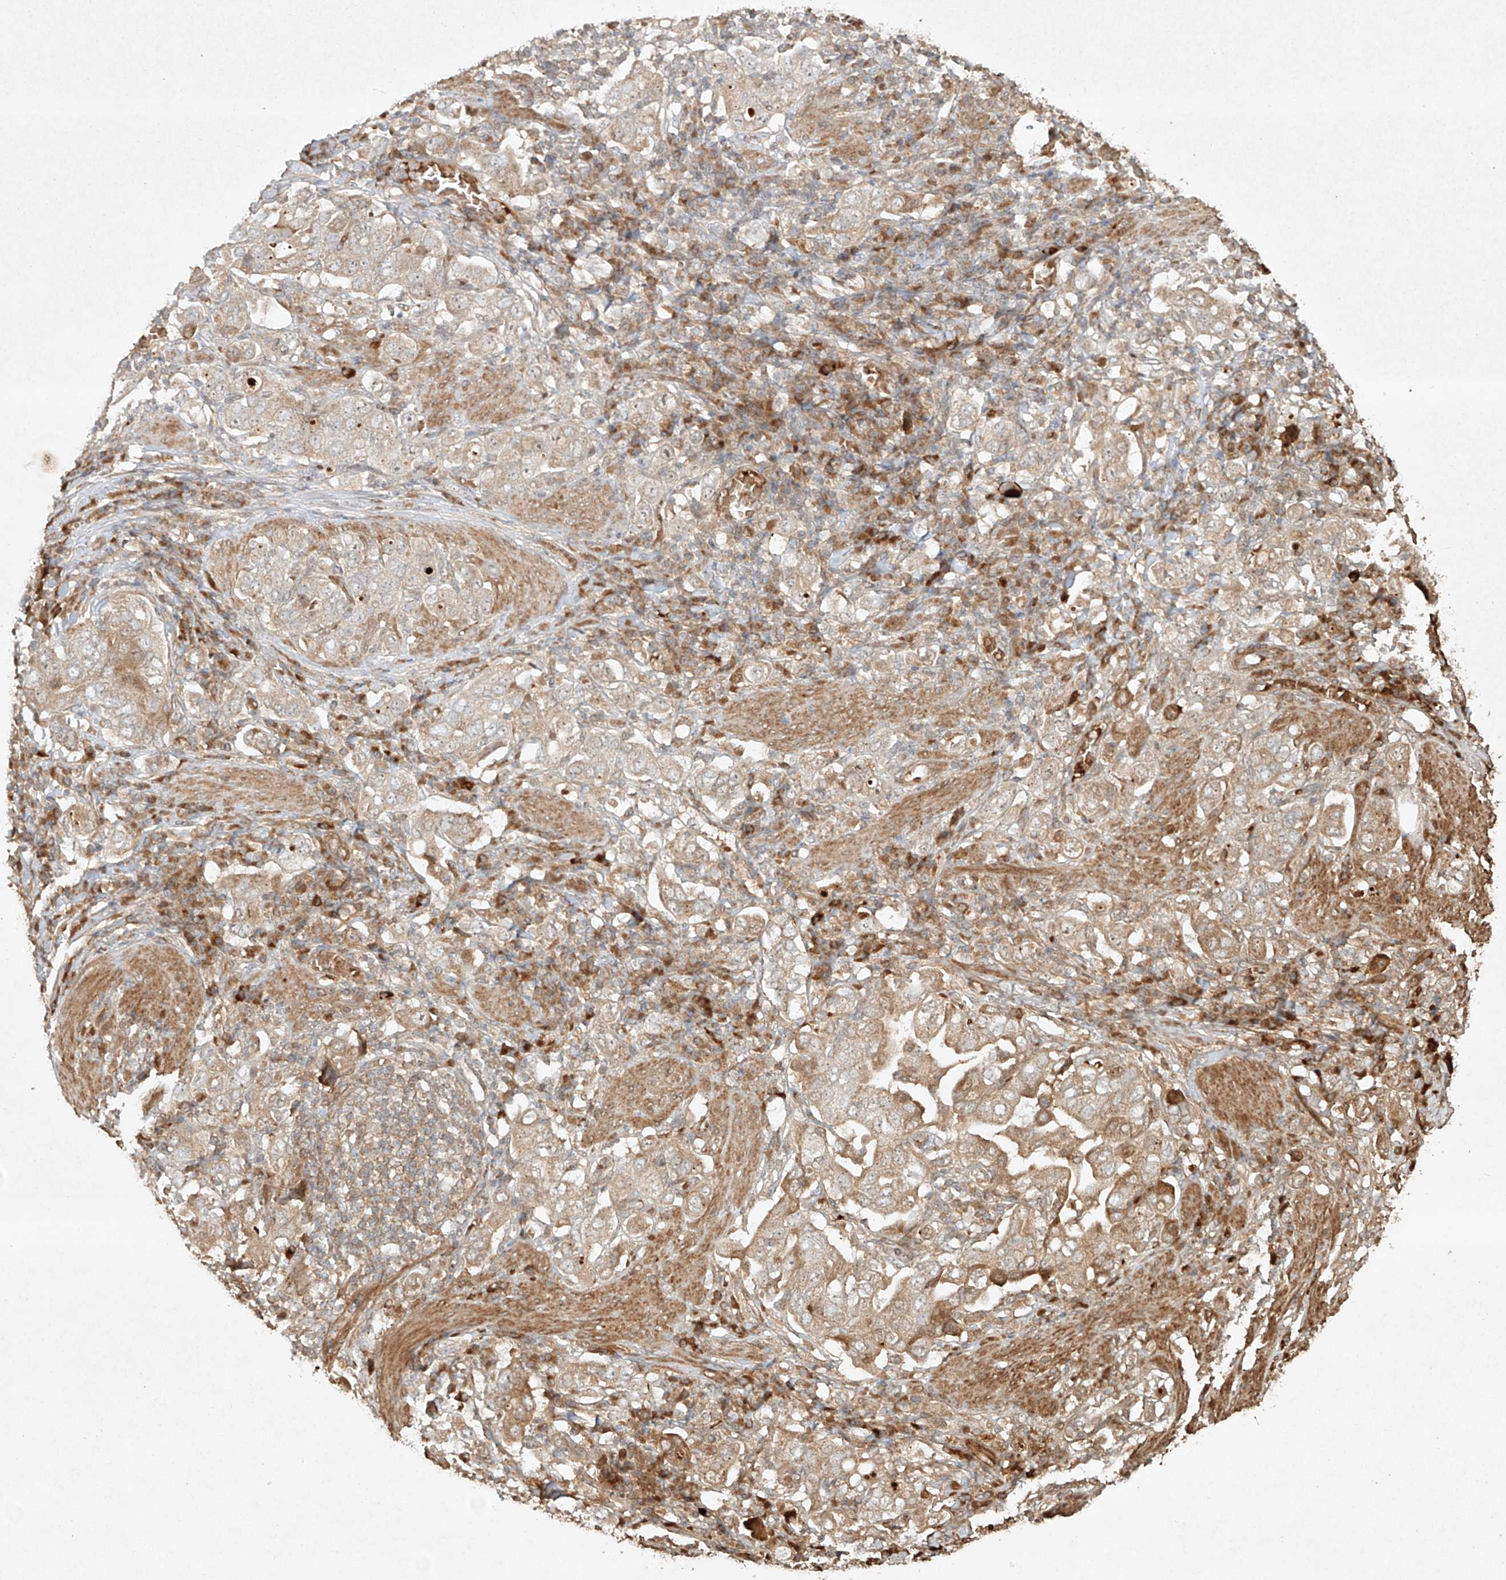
{"staining": {"intensity": "weak", "quantity": ">75%", "location": "cytoplasmic/membranous"}, "tissue": "stomach cancer", "cell_type": "Tumor cells", "image_type": "cancer", "snomed": [{"axis": "morphology", "description": "Adenocarcinoma, NOS"}, {"axis": "topography", "description": "Stomach, upper"}], "caption": "DAB (3,3'-diaminobenzidine) immunohistochemical staining of human stomach cancer (adenocarcinoma) exhibits weak cytoplasmic/membranous protein staining in approximately >75% of tumor cells. (DAB (3,3'-diaminobenzidine) IHC, brown staining for protein, blue staining for nuclei).", "gene": "CYYR1", "patient": {"sex": "male", "age": 62}}